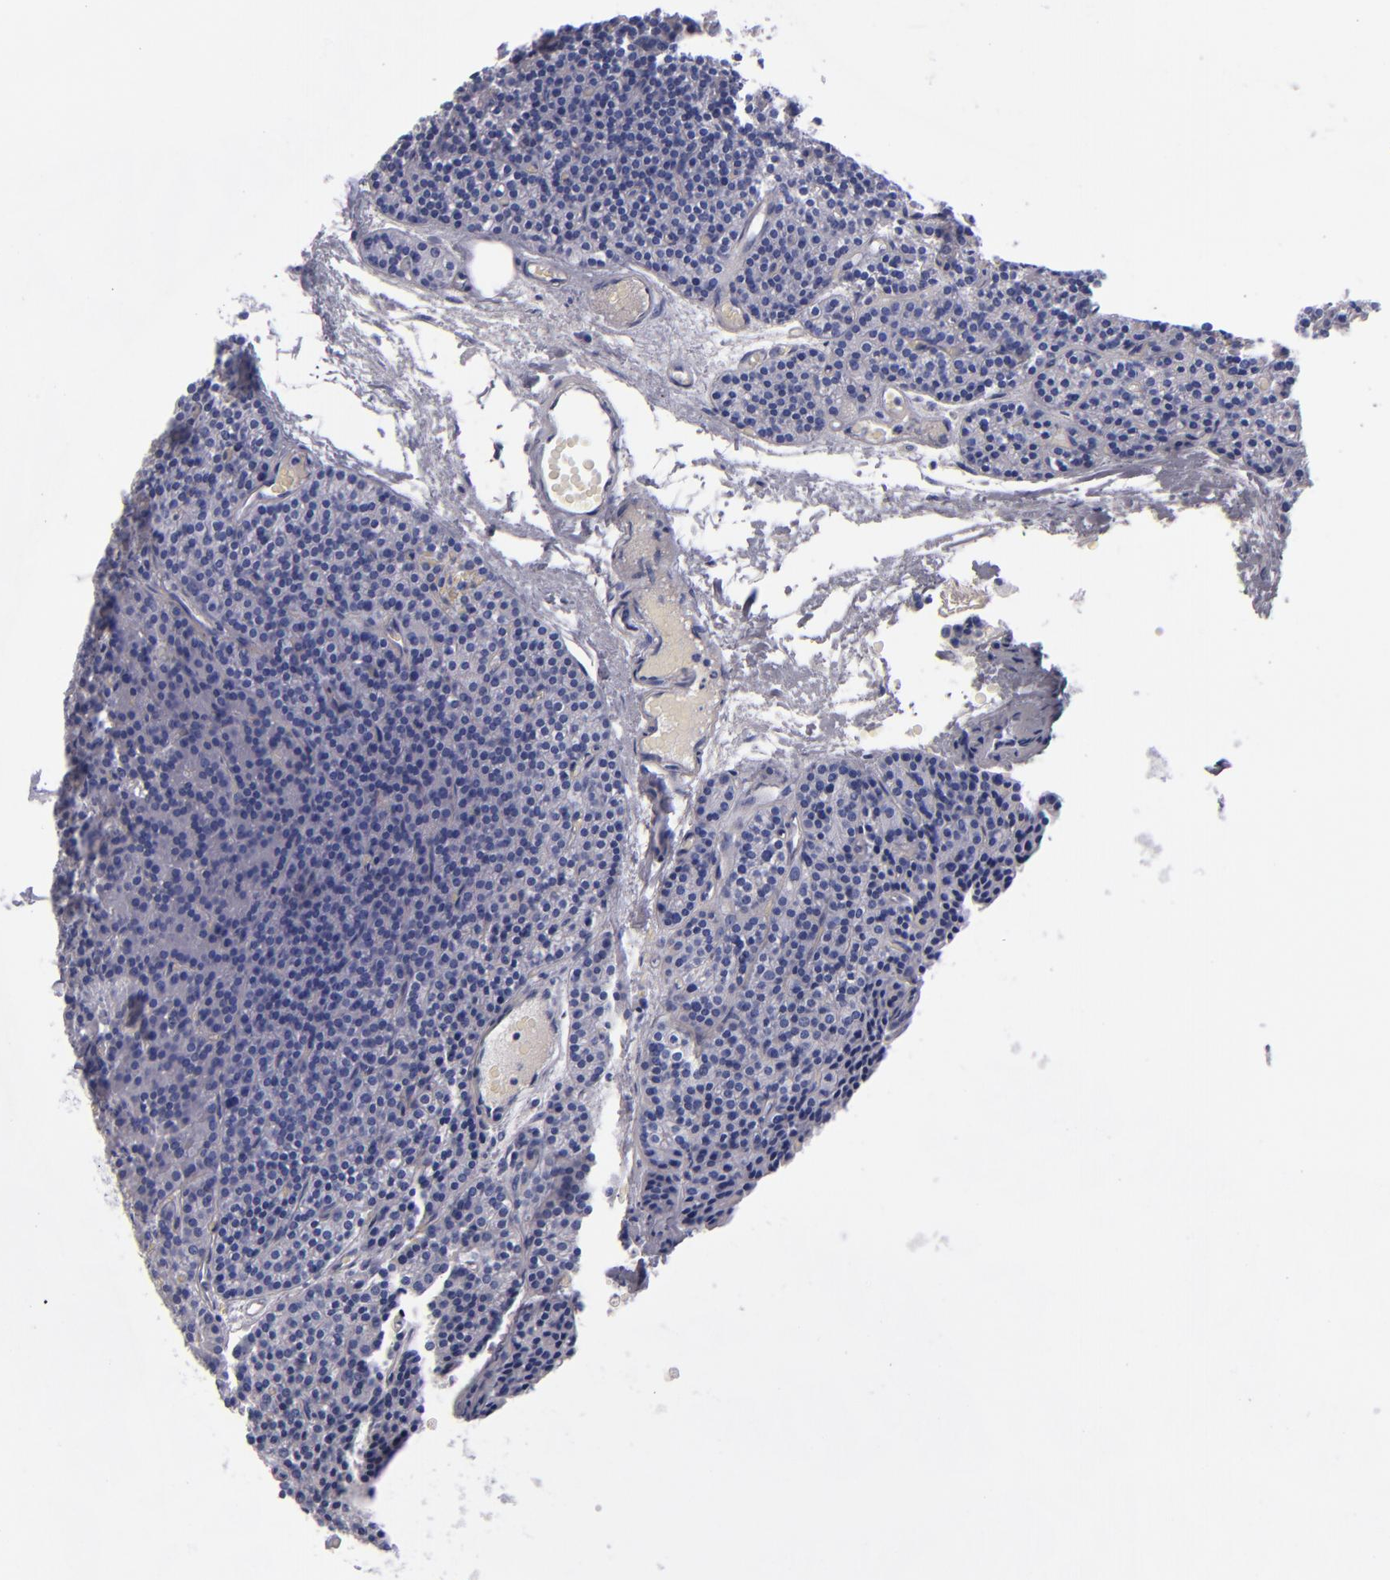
{"staining": {"intensity": "negative", "quantity": "none", "location": "none"}, "tissue": "parathyroid gland", "cell_type": "Glandular cells", "image_type": "normal", "snomed": [{"axis": "morphology", "description": "Normal tissue, NOS"}, {"axis": "topography", "description": "Parathyroid gland"}], "caption": "IHC of benign parathyroid gland exhibits no expression in glandular cells.", "gene": "MCM7", "patient": {"sex": "male", "age": 57}}